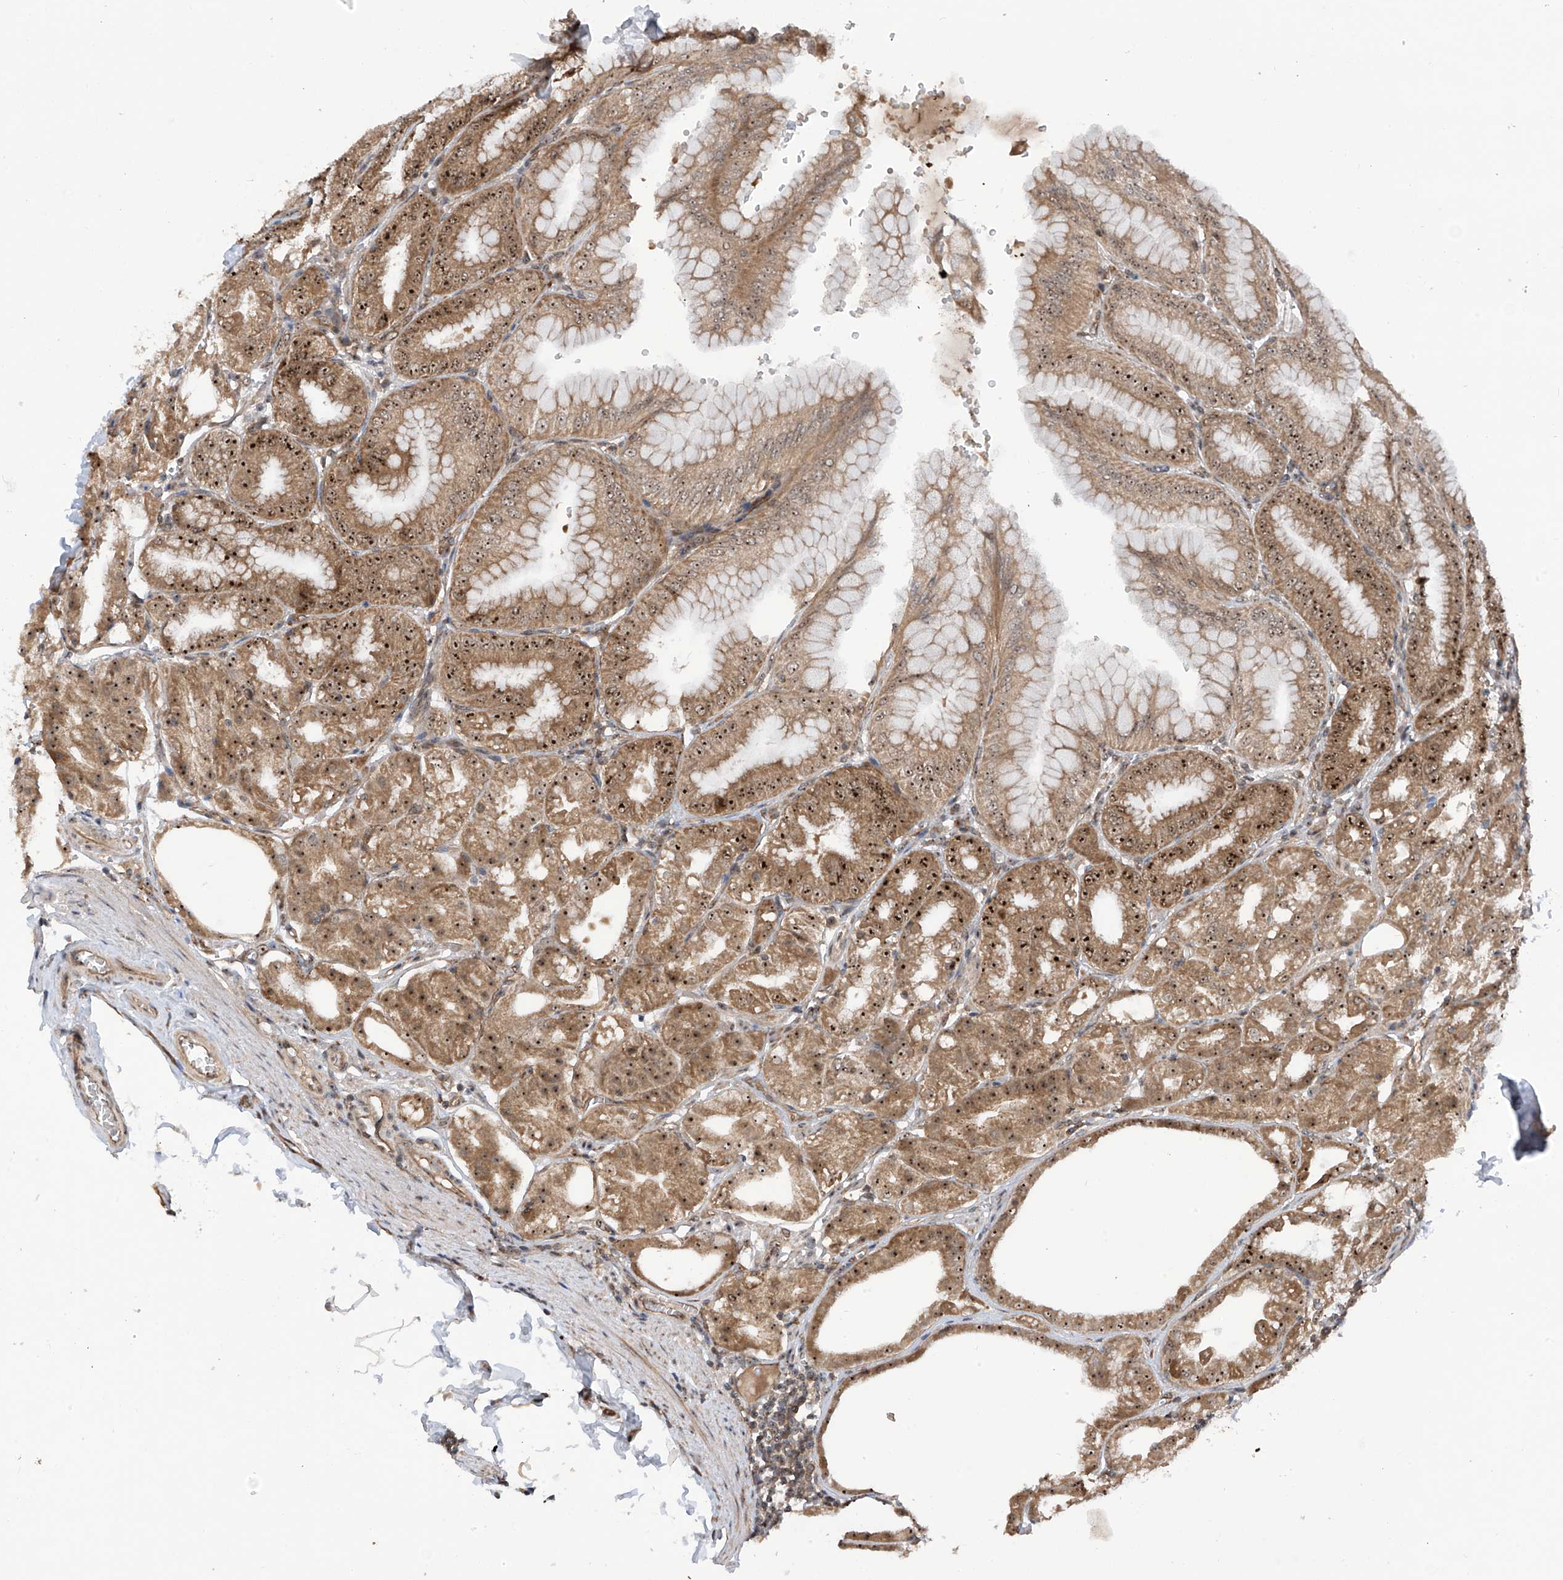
{"staining": {"intensity": "strong", "quantity": "25%-75%", "location": "cytoplasmic/membranous,nuclear"}, "tissue": "stomach", "cell_type": "Glandular cells", "image_type": "normal", "snomed": [{"axis": "morphology", "description": "Normal tissue, NOS"}, {"axis": "topography", "description": "Stomach, lower"}], "caption": "The histopathology image reveals immunohistochemical staining of benign stomach. There is strong cytoplasmic/membranous,nuclear positivity is identified in approximately 25%-75% of glandular cells. (DAB = brown stain, brightfield microscopy at high magnification).", "gene": "C1orf131", "patient": {"sex": "male", "age": 71}}